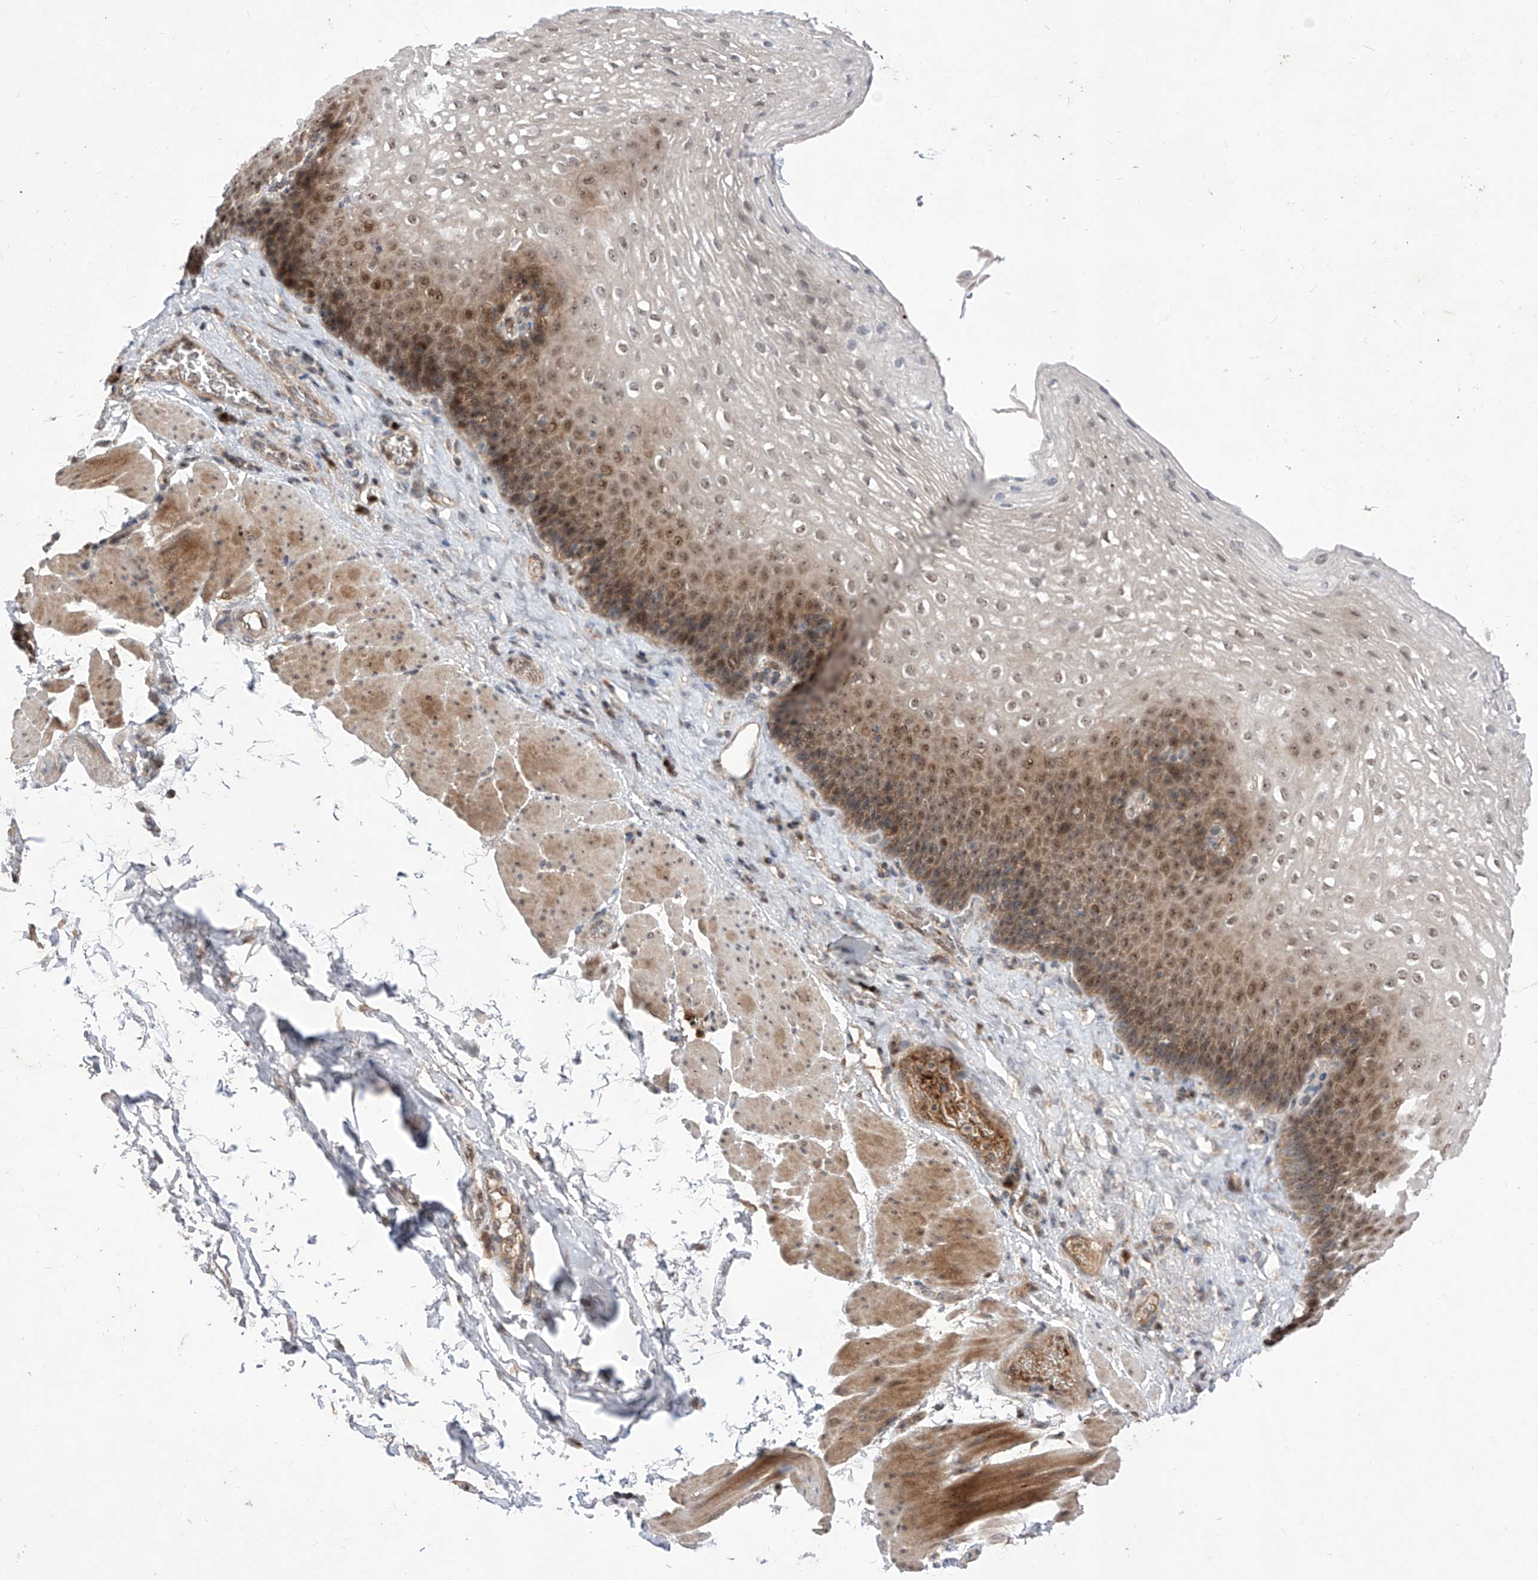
{"staining": {"intensity": "moderate", "quantity": "25%-75%", "location": "cytoplasmic/membranous,nuclear"}, "tissue": "esophagus", "cell_type": "Squamous epithelial cells", "image_type": "normal", "snomed": [{"axis": "morphology", "description": "Normal tissue, NOS"}, {"axis": "topography", "description": "Esophagus"}], "caption": "This histopathology image exhibits unremarkable esophagus stained with immunohistochemistry to label a protein in brown. The cytoplasmic/membranous,nuclear of squamous epithelial cells show moderate positivity for the protein. Nuclei are counter-stained blue.", "gene": "LGR4", "patient": {"sex": "female", "age": 66}}